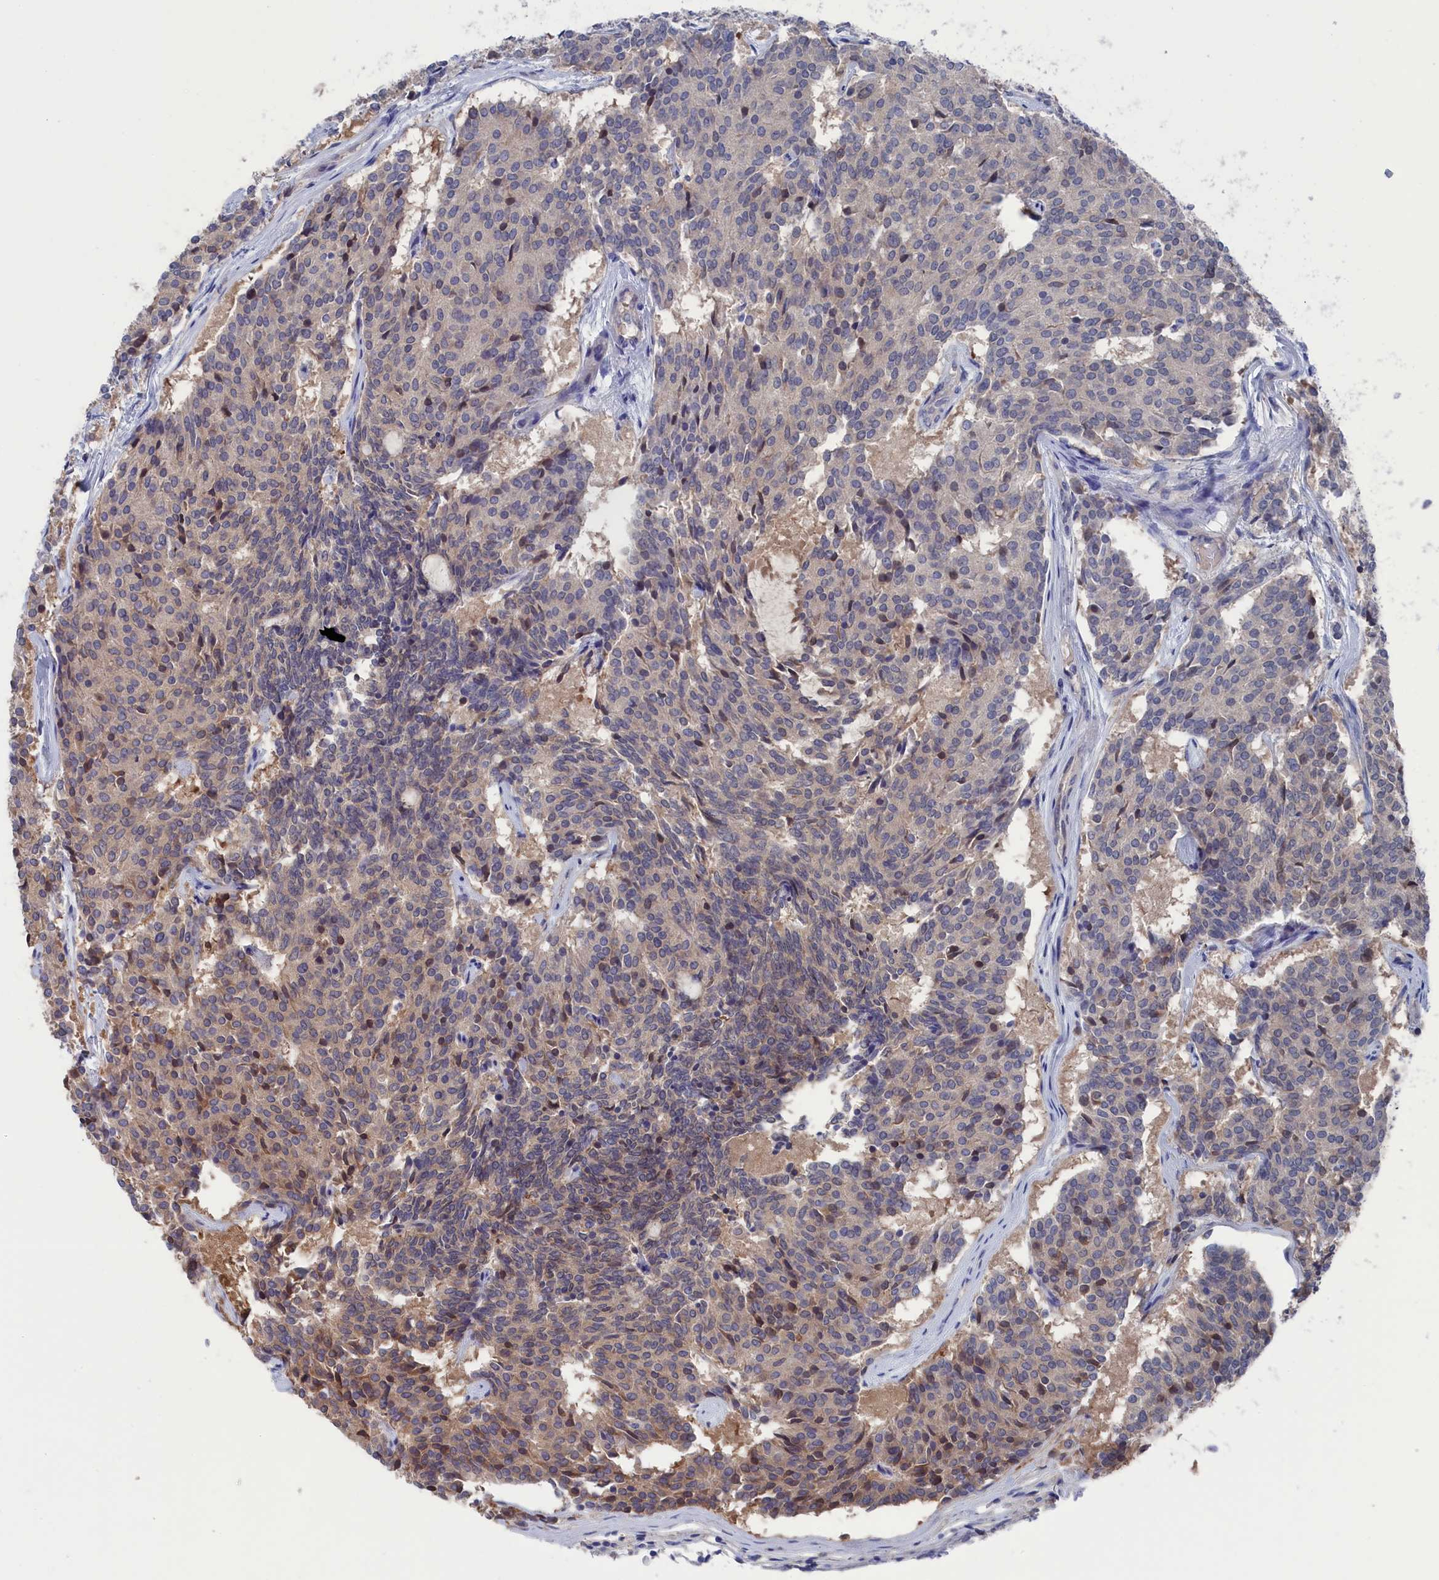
{"staining": {"intensity": "weak", "quantity": "25%-75%", "location": "cytoplasmic/membranous"}, "tissue": "carcinoid", "cell_type": "Tumor cells", "image_type": "cancer", "snomed": [{"axis": "morphology", "description": "Carcinoid, malignant, NOS"}, {"axis": "topography", "description": "Pancreas"}], "caption": "An immunohistochemistry (IHC) photomicrograph of neoplastic tissue is shown. Protein staining in brown labels weak cytoplasmic/membranous positivity in carcinoid (malignant) within tumor cells.", "gene": "NUTF2", "patient": {"sex": "female", "age": 54}}